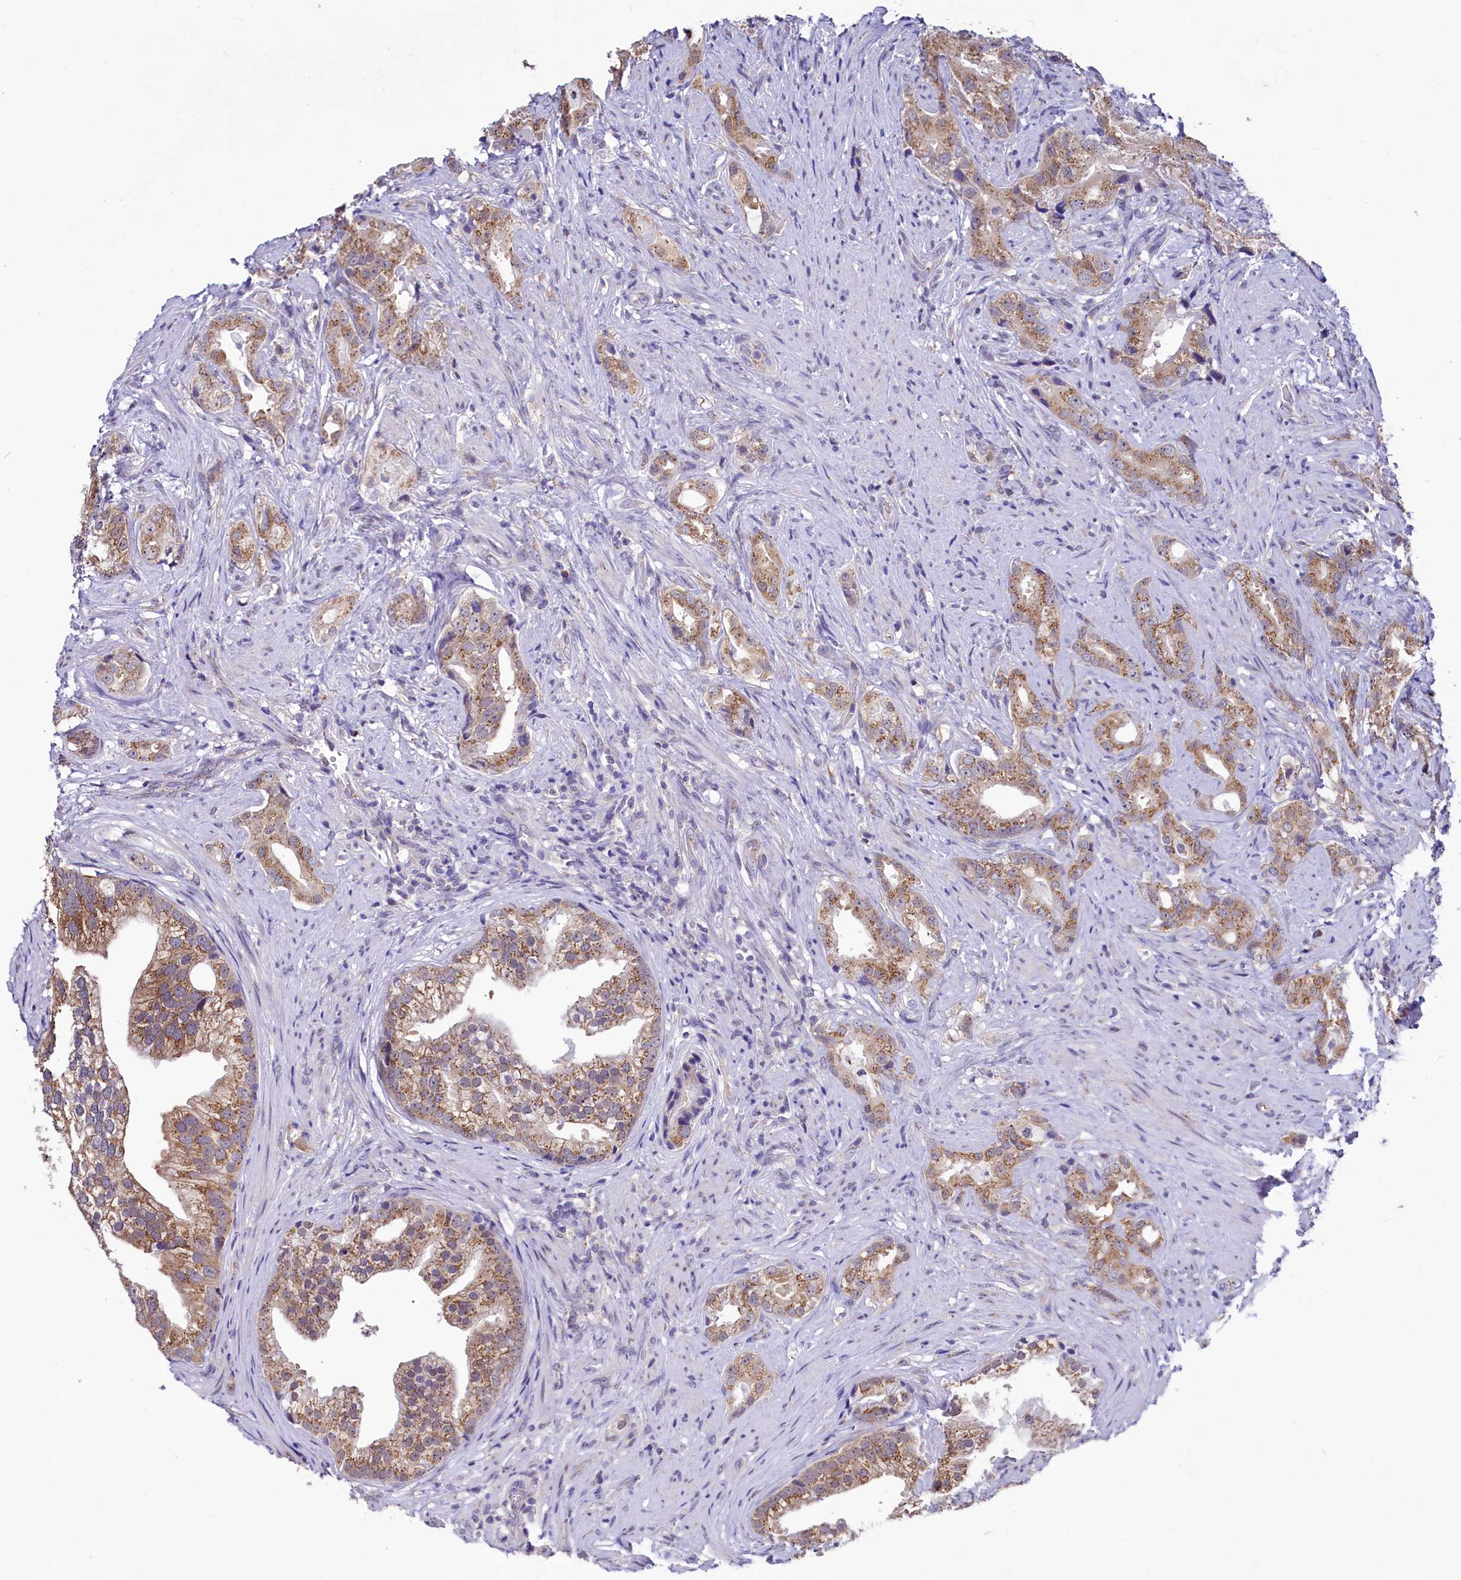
{"staining": {"intensity": "moderate", "quantity": ">75%", "location": "cytoplasmic/membranous"}, "tissue": "prostate cancer", "cell_type": "Tumor cells", "image_type": "cancer", "snomed": [{"axis": "morphology", "description": "Adenocarcinoma, Low grade"}, {"axis": "topography", "description": "Prostate"}], "caption": "This micrograph reveals prostate cancer (low-grade adenocarcinoma) stained with IHC to label a protein in brown. The cytoplasmic/membranous of tumor cells show moderate positivity for the protein. Nuclei are counter-stained blue.", "gene": "SEC24C", "patient": {"sex": "male", "age": 71}}